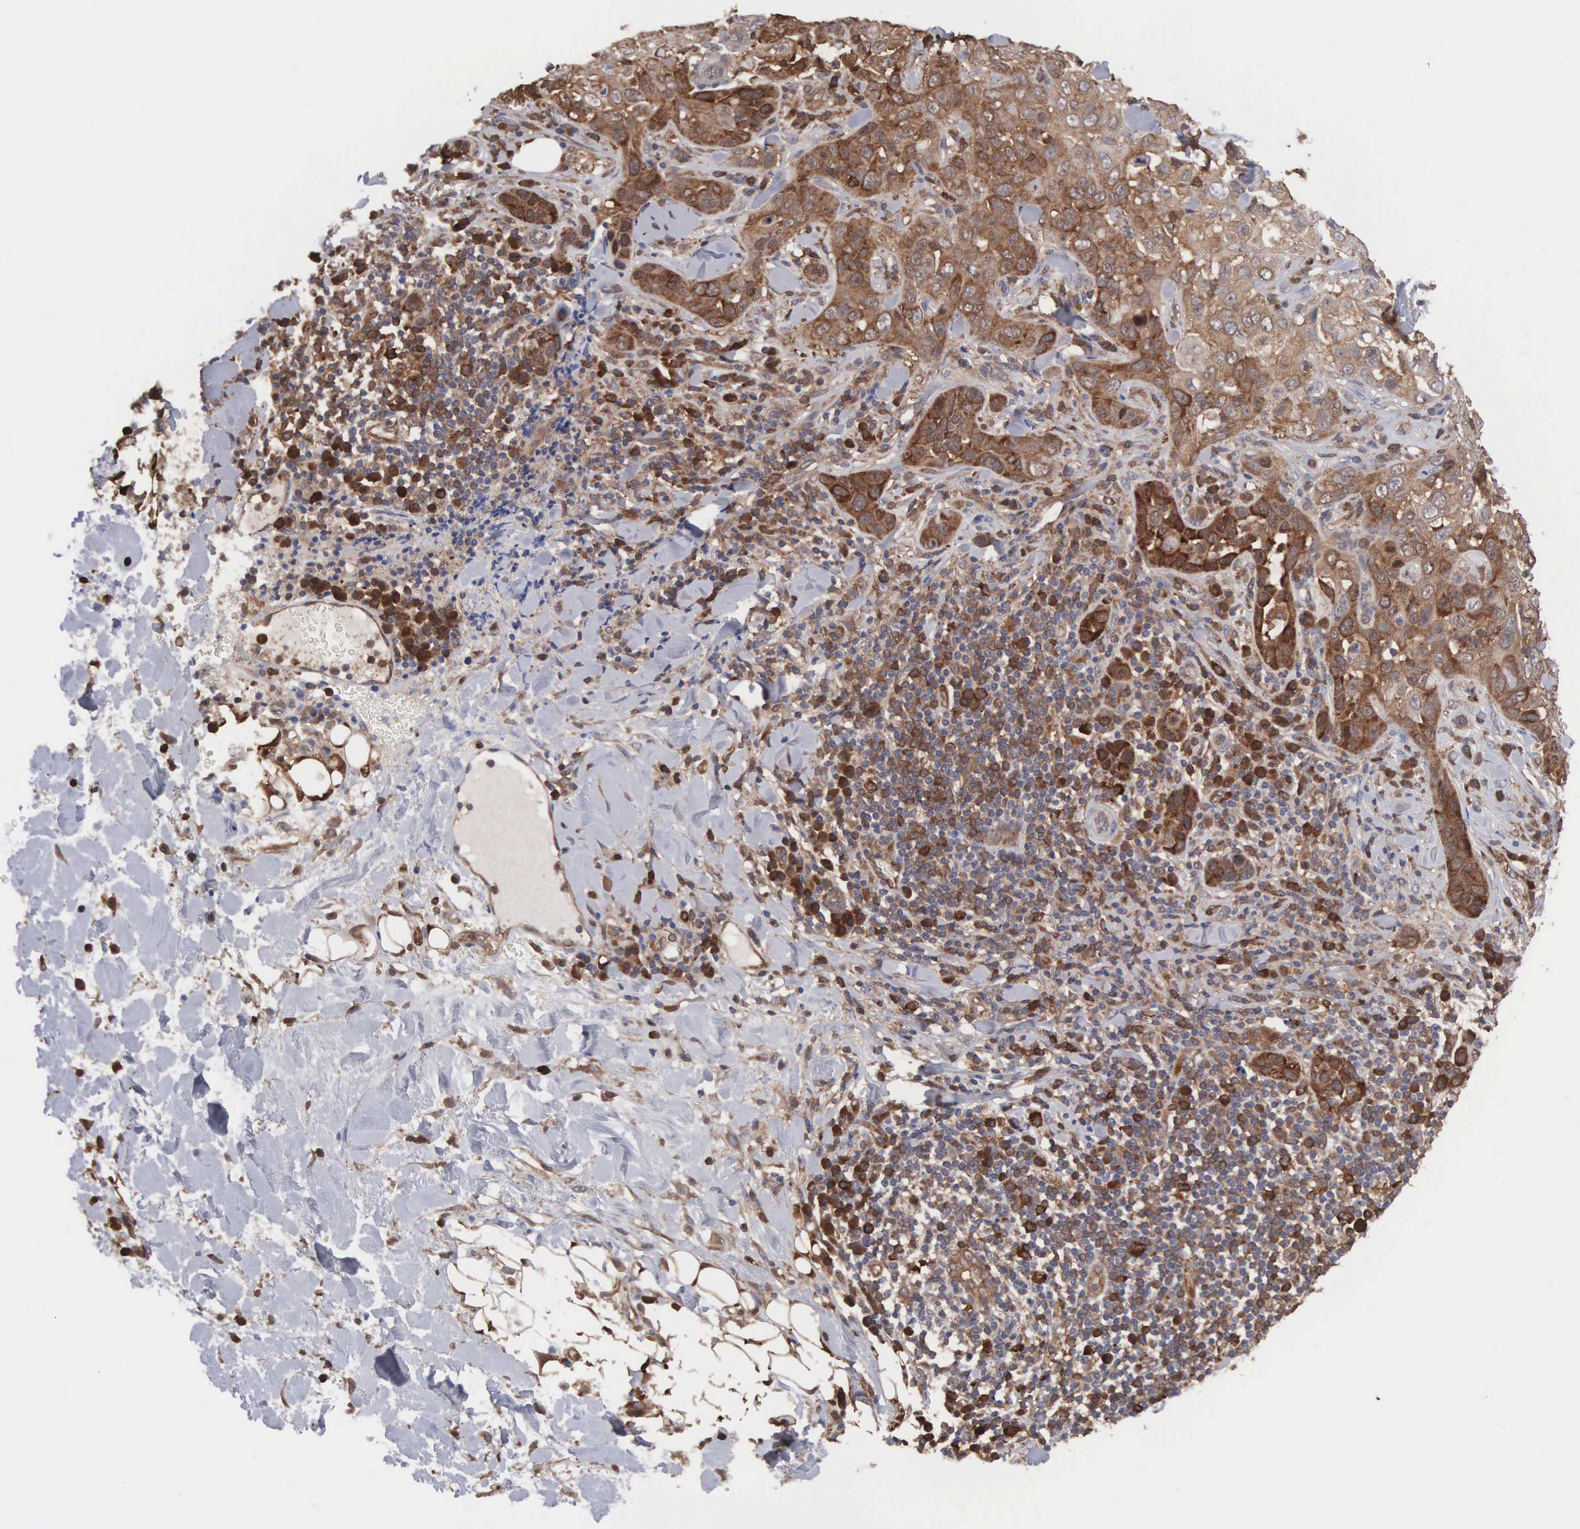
{"staining": {"intensity": "moderate", "quantity": ">75%", "location": "cytoplasmic/membranous"}, "tissue": "skin cancer", "cell_type": "Tumor cells", "image_type": "cancer", "snomed": [{"axis": "morphology", "description": "Squamous cell carcinoma, NOS"}, {"axis": "topography", "description": "Skin"}], "caption": "The micrograph demonstrates immunohistochemical staining of squamous cell carcinoma (skin). There is moderate cytoplasmic/membranous expression is appreciated in approximately >75% of tumor cells.", "gene": "MTHFD1", "patient": {"sex": "male", "age": 84}}